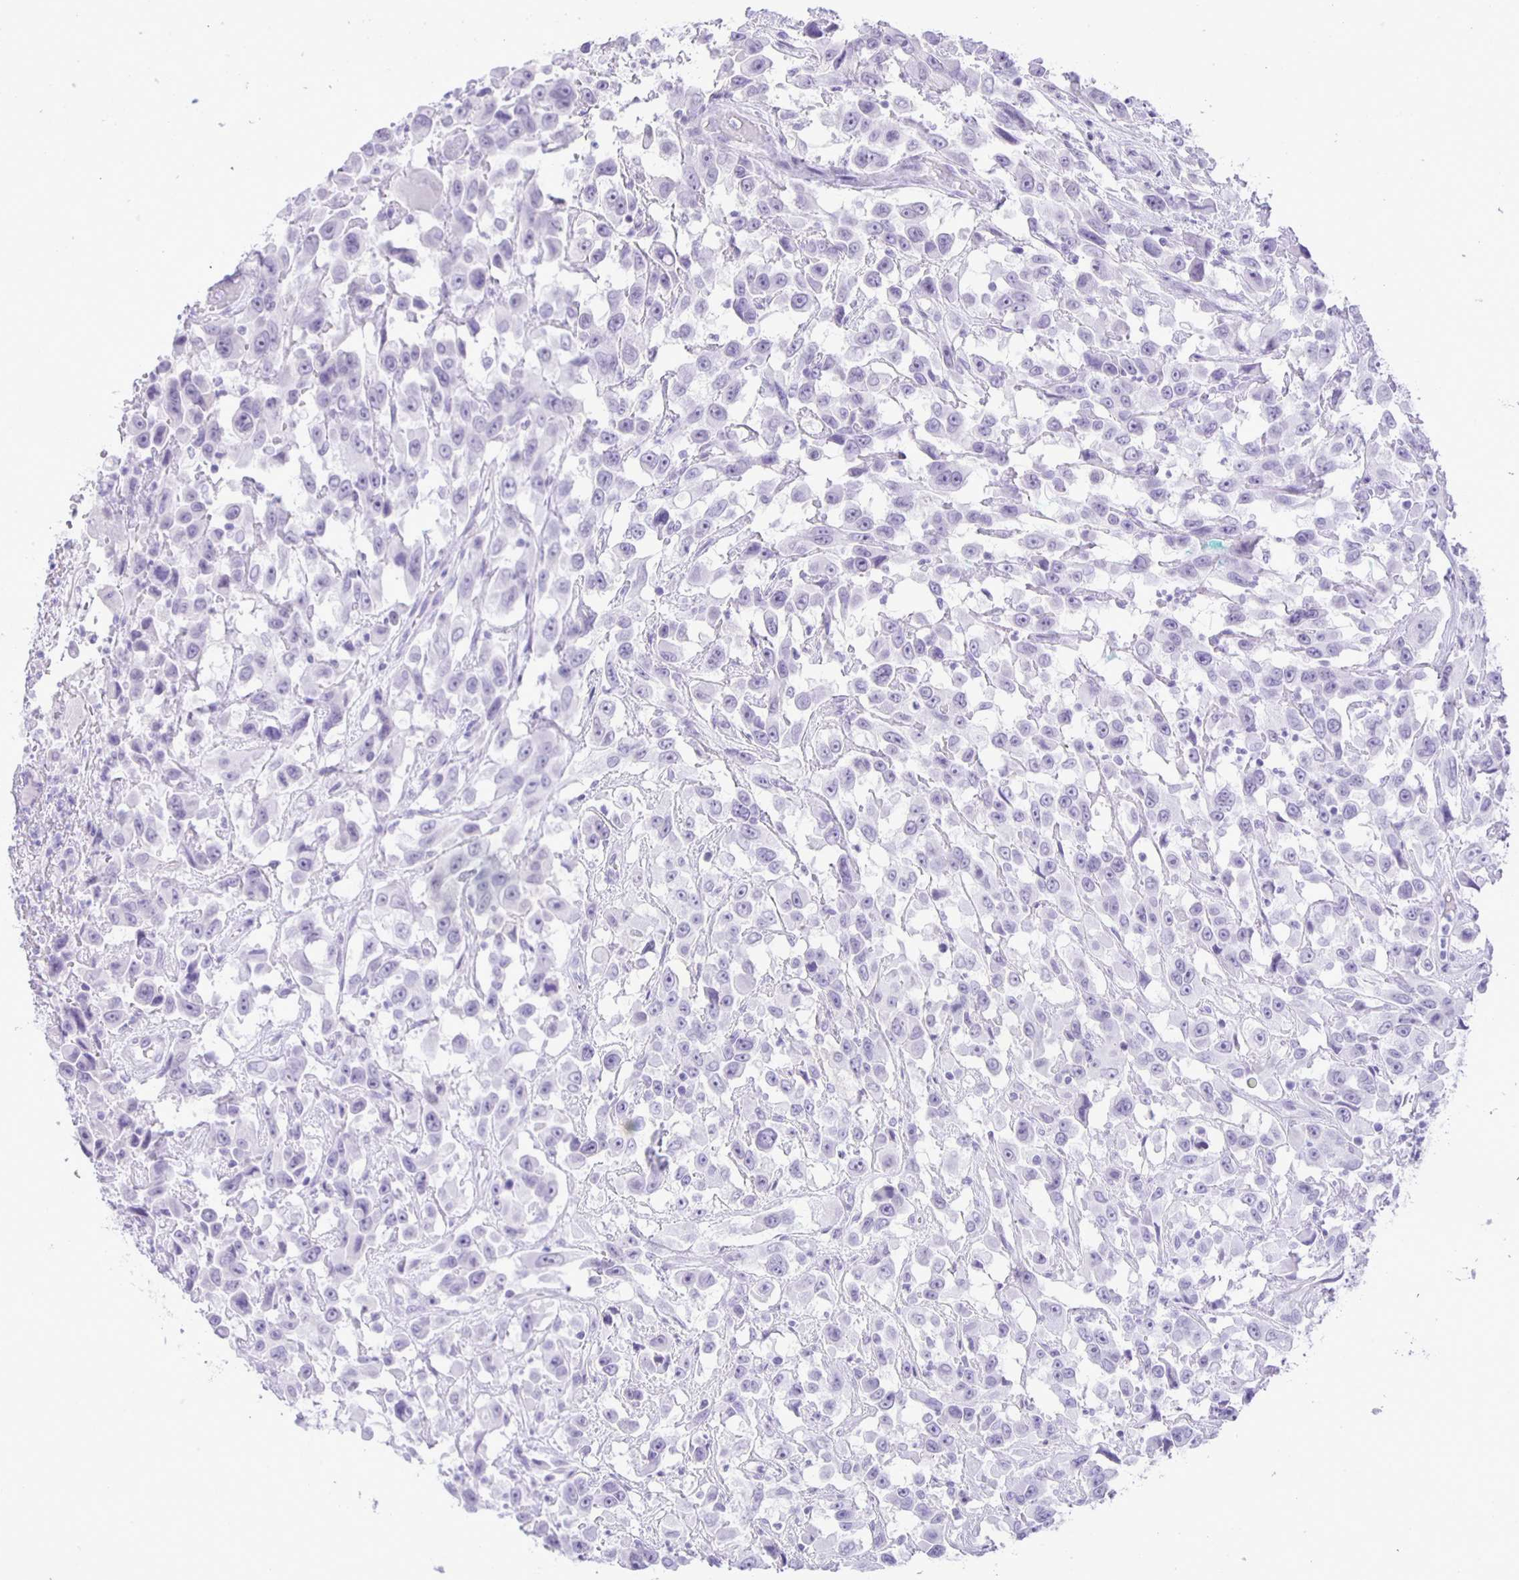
{"staining": {"intensity": "negative", "quantity": "none", "location": "none"}, "tissue": "urothelial cancer", "cell_type": "Tumor cells", "image_type": "cancer", "snomed": [{"axis": "morphology", "description": "Urothelial carcinoma, High grade"}, {"axis": "topography", "description": "Urinary bladder"}], "caption": "DAB immunohistochemical staining of urothelial carcinoma (high-grade) reveals no significant expression in tumor cells.", "gene": "EZHIP", "patient": {"sex": "male", "age": 53}}